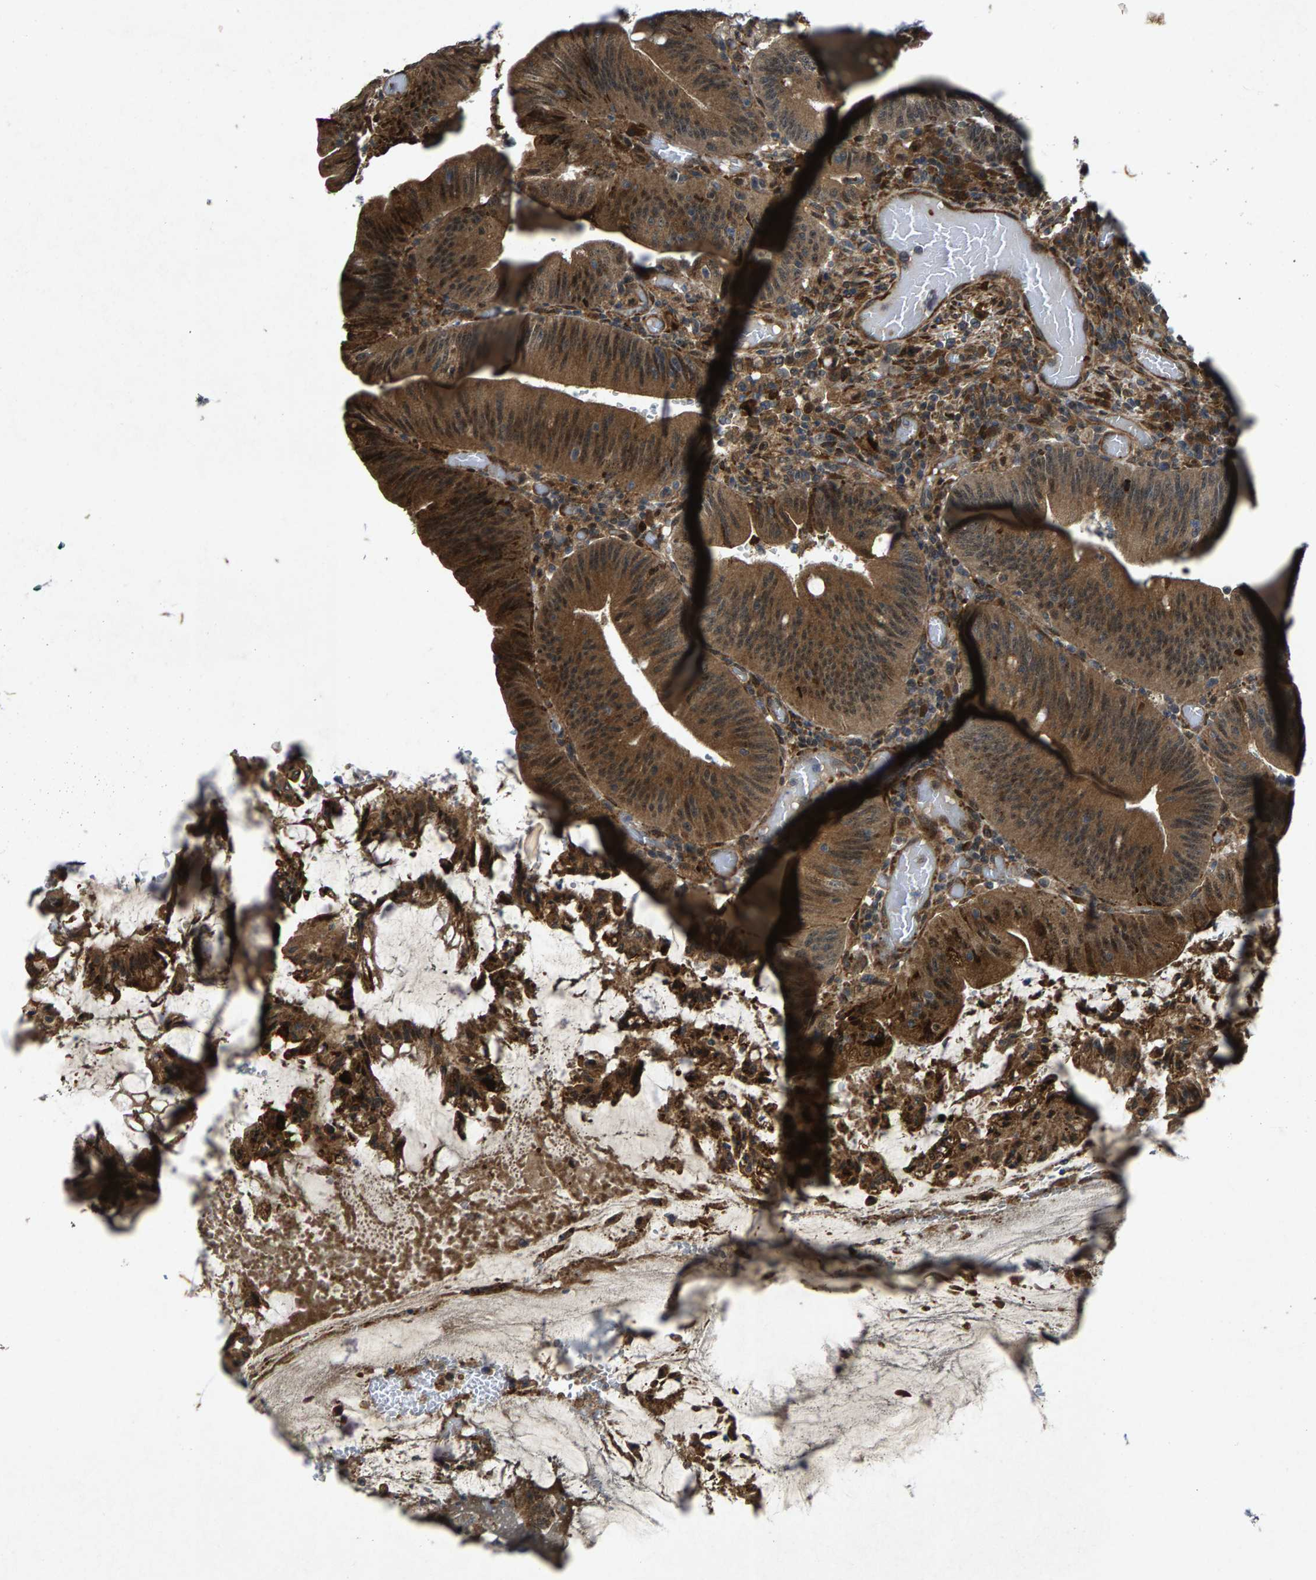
{"staining": {"intensity": "strong", "quantity": ">75%", "location": "cytoplasmic/membranous"}, "tissue": "colorectal cancer", "cell_type": "Tumor cells", "image_type": "cancer", "snomed": [{"axis": "morphology", "description": "Normal tissue, NOS"}, {"axis": "morphology", "description": "Adenocarcinoma, NOS"}, {"axis": "topography", "description": "Rectum"}], "caption": "Immunohistochemistry photomicrograph of neoplastic tissue: human colorectal cancer stained using immunohistochemistry displays high levels of strong protein expression localized specifically in the cytoplasmic/membranous of tumor cells, appearing as a cytoplasmic/membranous brown color.", "gene": "LRRC72", "patient": {"sex": "female", "age": 66}}